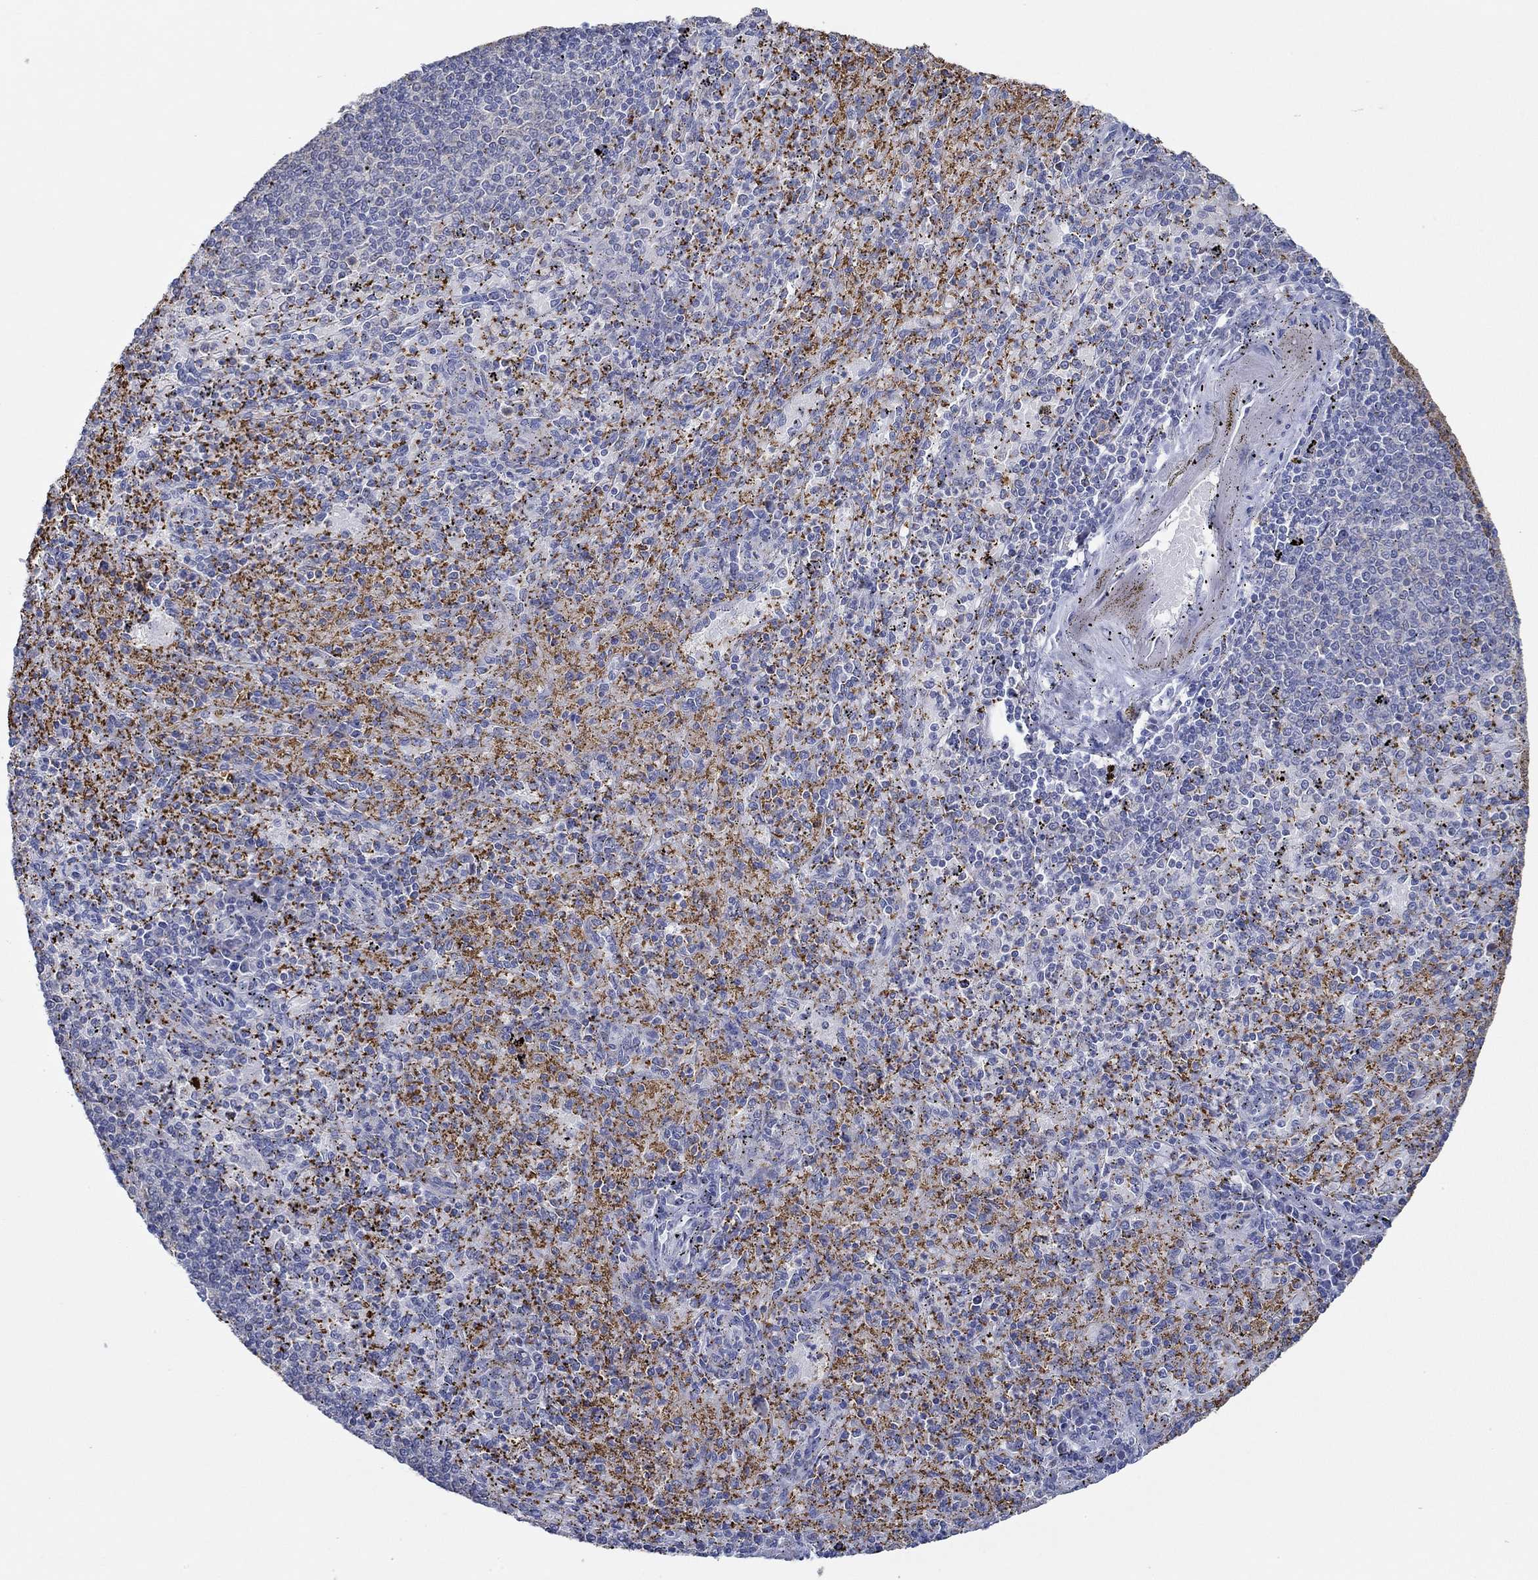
{"staining": {"intensity": "strong", "quantity": "25%-75%", "location": "cytoplasmic/membranous"}, "tissue": "spleen", "cell_type": "Cells in red pulp", "image_type": "normal", "snomed": [{"axis": "morphology", "description": "Normal tissue, NOS"}, {"axis": "topography", "description": "Spleen"}], "caption": "Approximately 25%-75% of cells in red pulp in benign spleen demonstrate strong cytoplasmic/membranous protein expression as visualized by brown immunohistochemical staining.", "gene": "SLC27A3", "patient": {"sex": "male", "age": 60}}